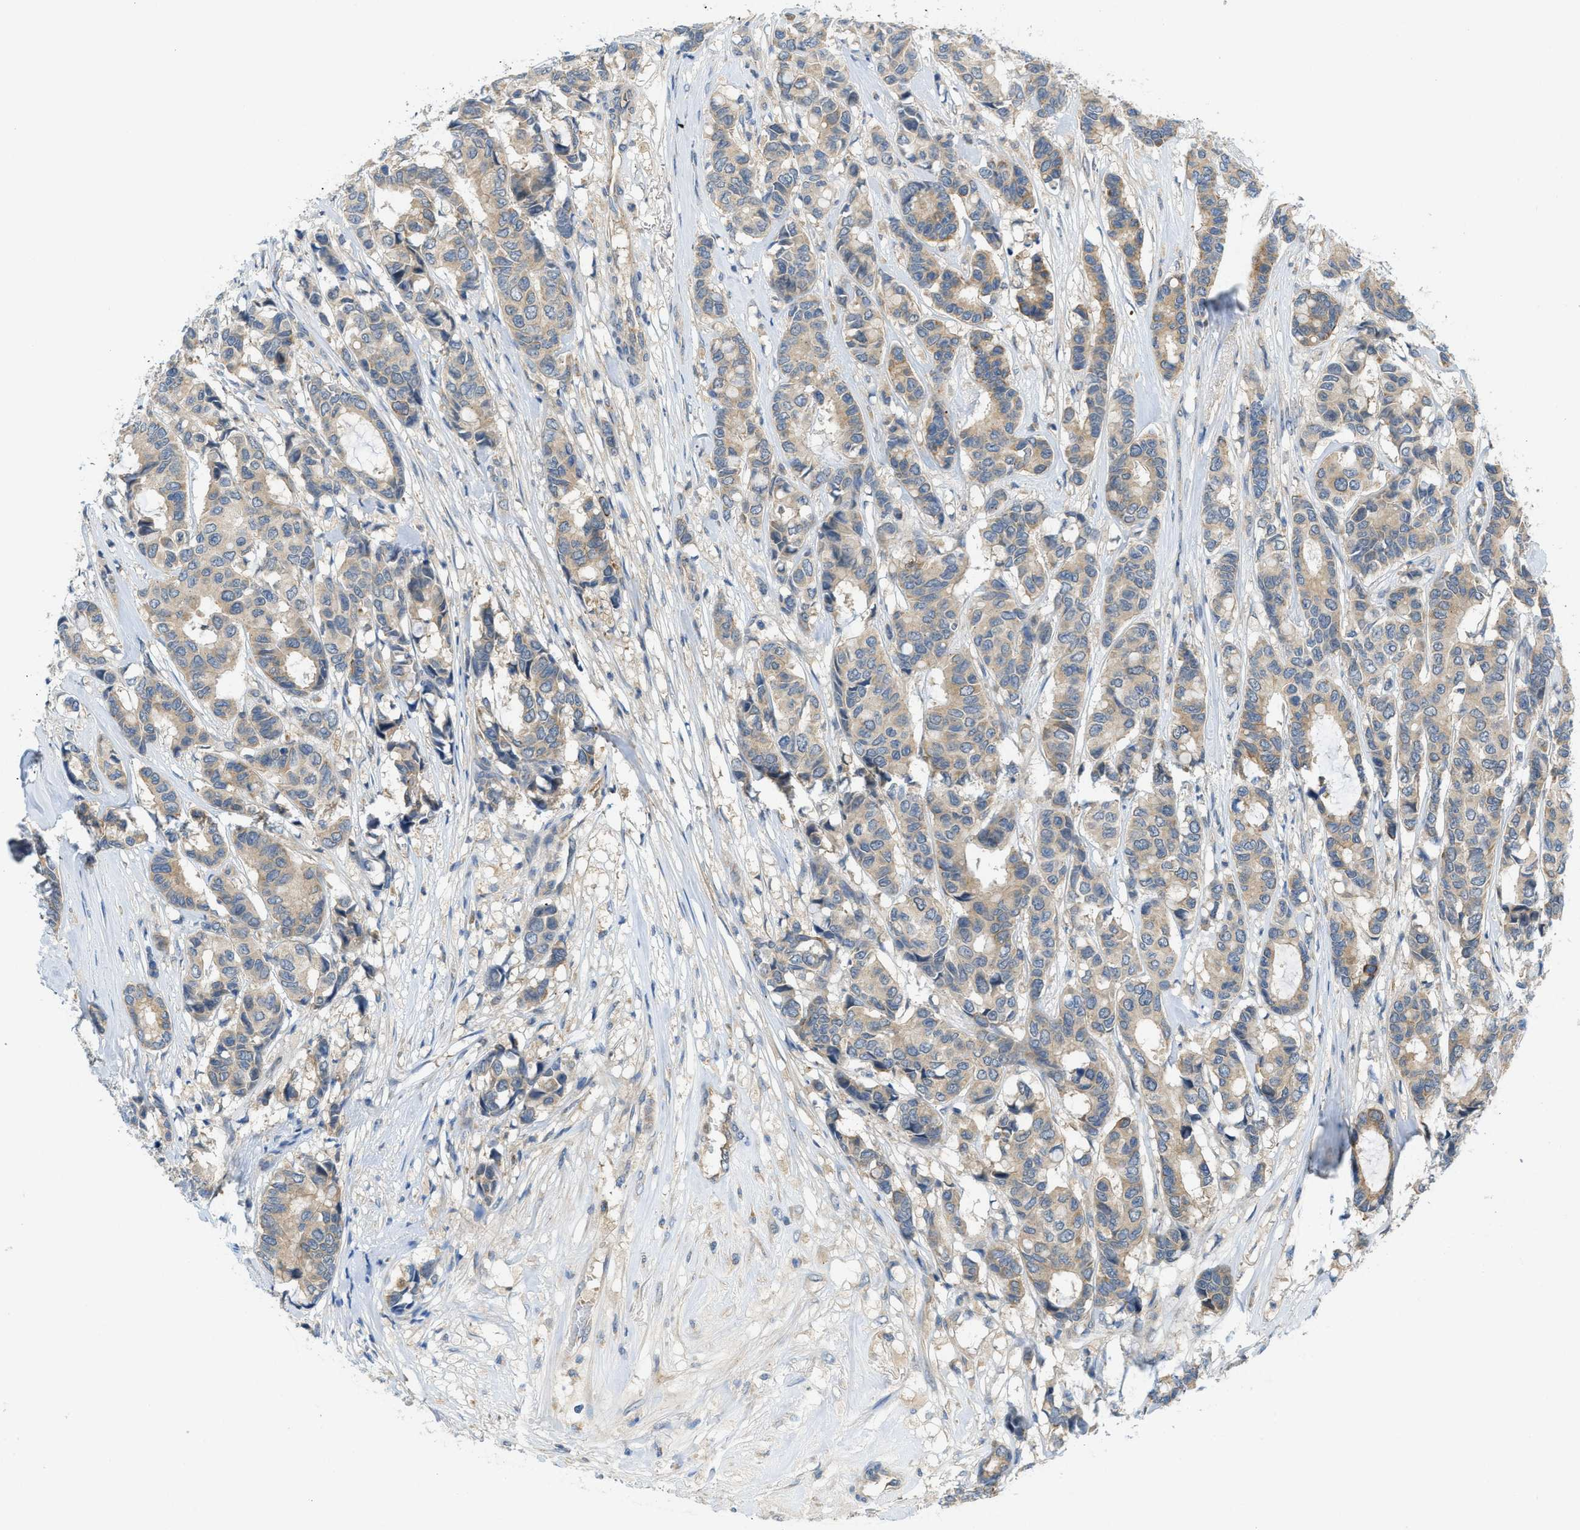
{"staining": {"intensity": "moderate", "quantity": "<25%", "location": "cytoplasmic/membranous"}, "tissue": "breast cancer", "cell_type": "Tumor cells", "image_type": "cancer", "snomed": [{"axis": "morphology", "description": "Duct carcinoma"}, {"axis": "topography", "description": "Breast"}], "caption": "Moderate cytoplasmic/membranous expression for a protein is seen in about <25% of tumor cells of breast cancer (intraductal carcinoma) using immunohistochemistry.", "gene": "RIPK2", "patient": {"sex": "female", "age": 87}}